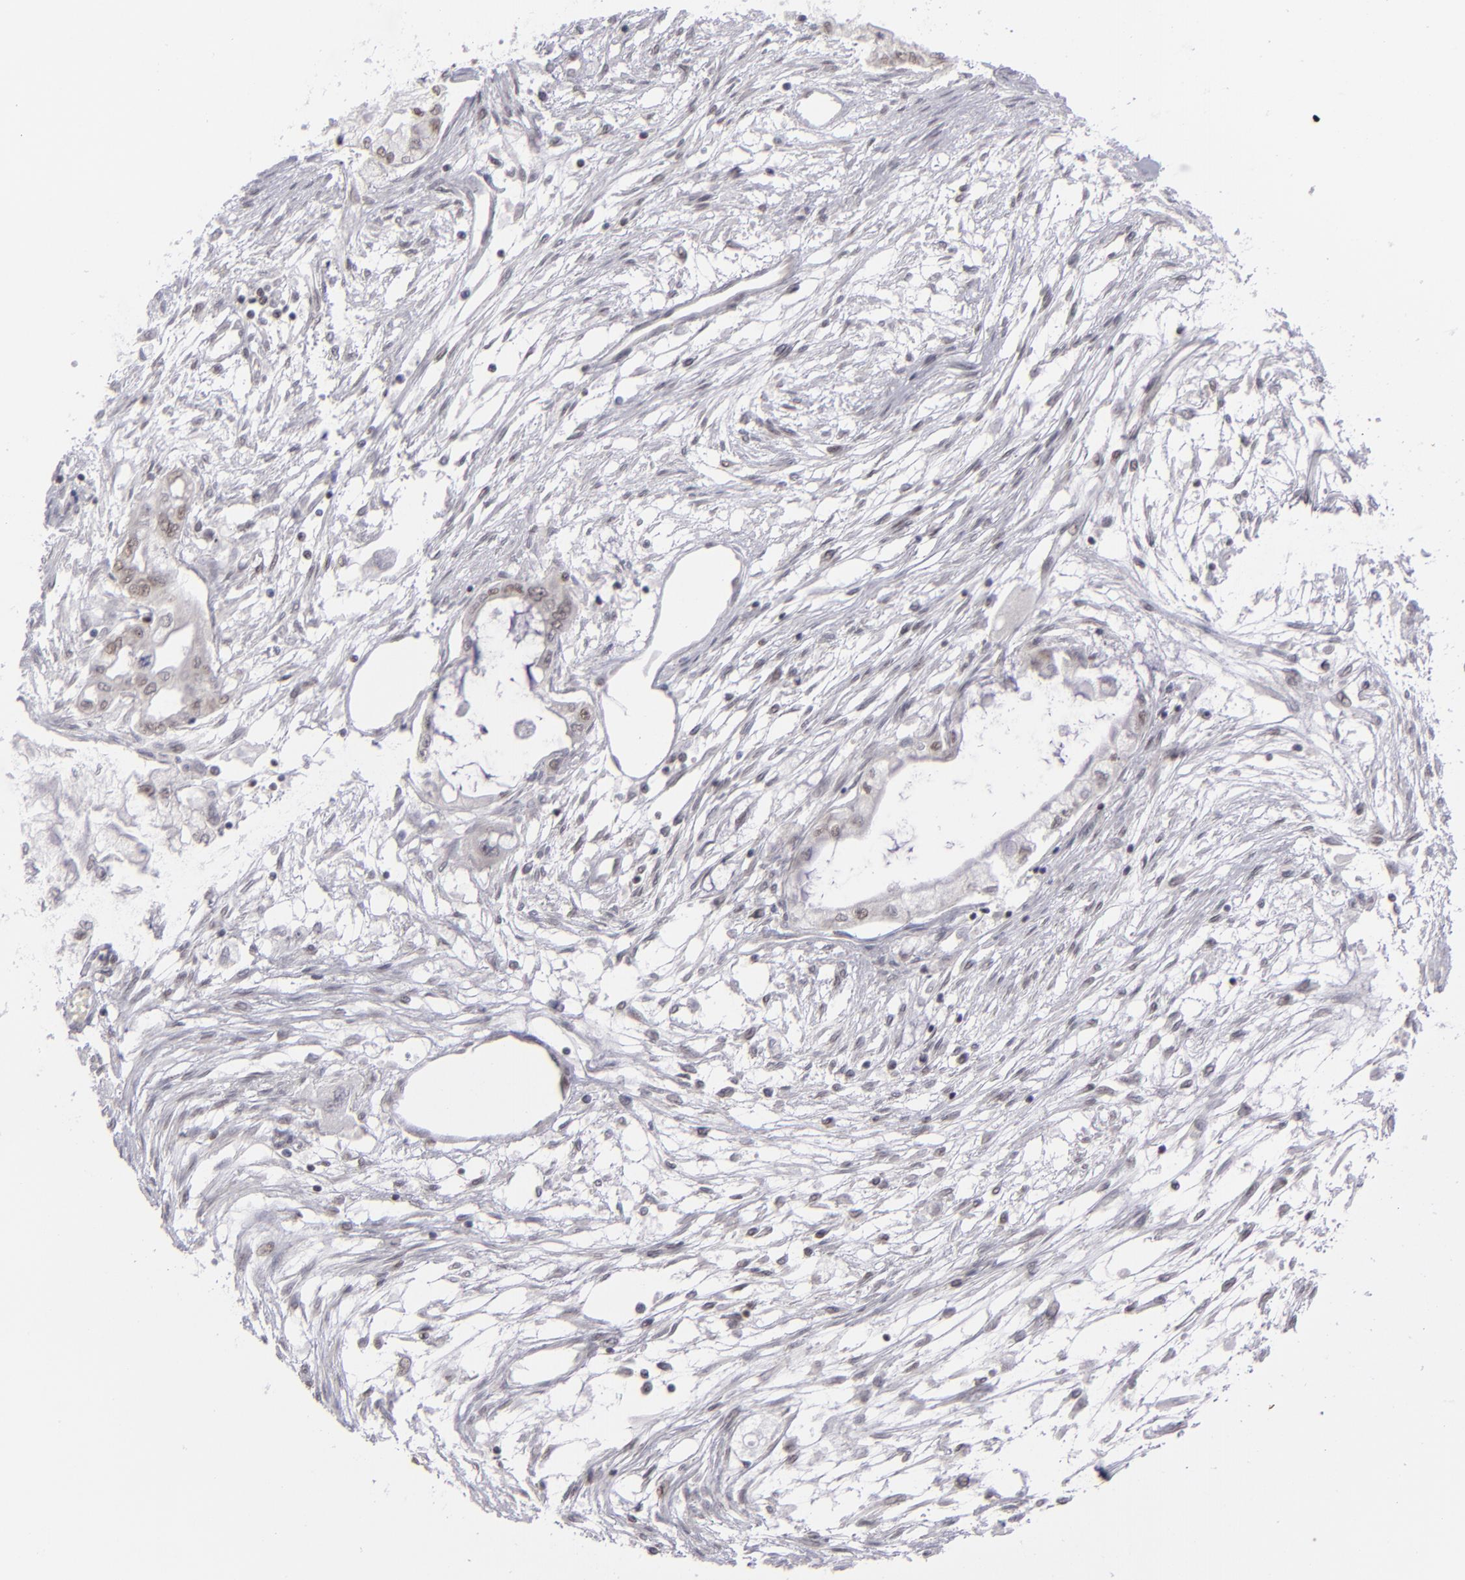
{"staining": {"intensity": "moderate", "quantity": "<25%", "location": "nuclear"}, "tissue": "pancreatic cancer", "cell_type": "Tumor cells", "image_type": "cancer", "snomed": [{"axis": "morphology", "description": "Adenocarcinoma, NOS"}, {"axis": "topography", "description": "Pancreas"}], "caption": "Protein positivity by immunohistochemistry exhibits moderate nuclear positivity in about <25% of tumor cells in adenocarcinoma (pancreatic).", "gene": "MLLT3", "patient": {"sex": "male", "age": 79}}